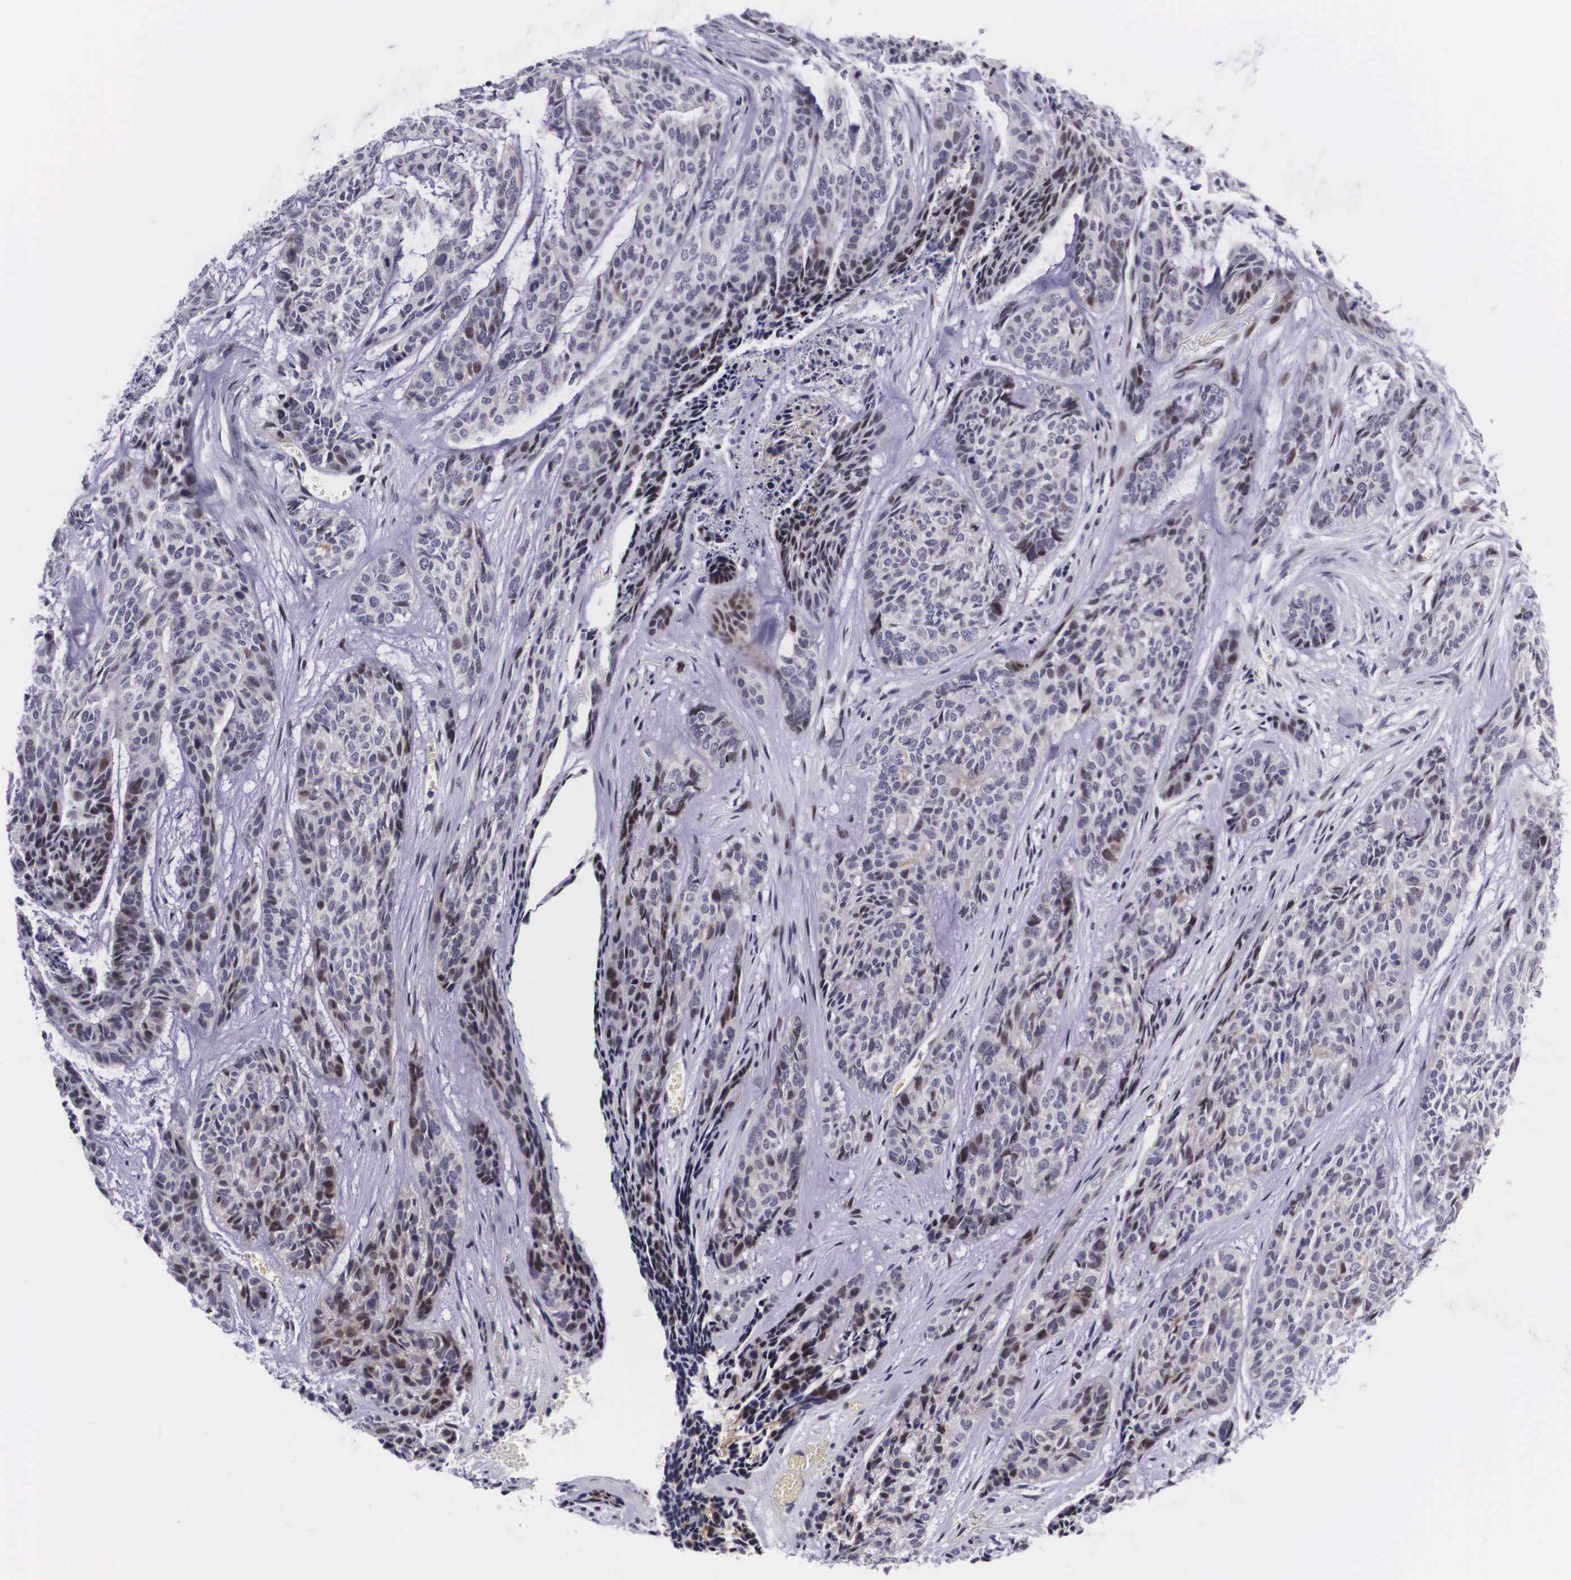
{"staining": {"intensity": "moderate", "quantity": "25%-75%", "location": "nuclear"}, "tissue": "skin cancer", "cell_type": "Tumor cells", "image_type": "cancer", "snomed": [{"axis": "morphology", "description": "Normal tissue, NOS"}, {"axis": "morphology", "description": "Basal cell carcinoma"}, {"axis": "topography", "description": "Skin"}], "caption": "IHC micrograph of neoplastic tissue: skin cancer (basal cell carcinoma) stained using IHC exhibits medium levels of moderate protein expression localized specifically in the nuclear of tumor cells, appearing as a nuclear brown color.", "gene": "EMID1", "patient": {"sex": "female", "age": 65}}